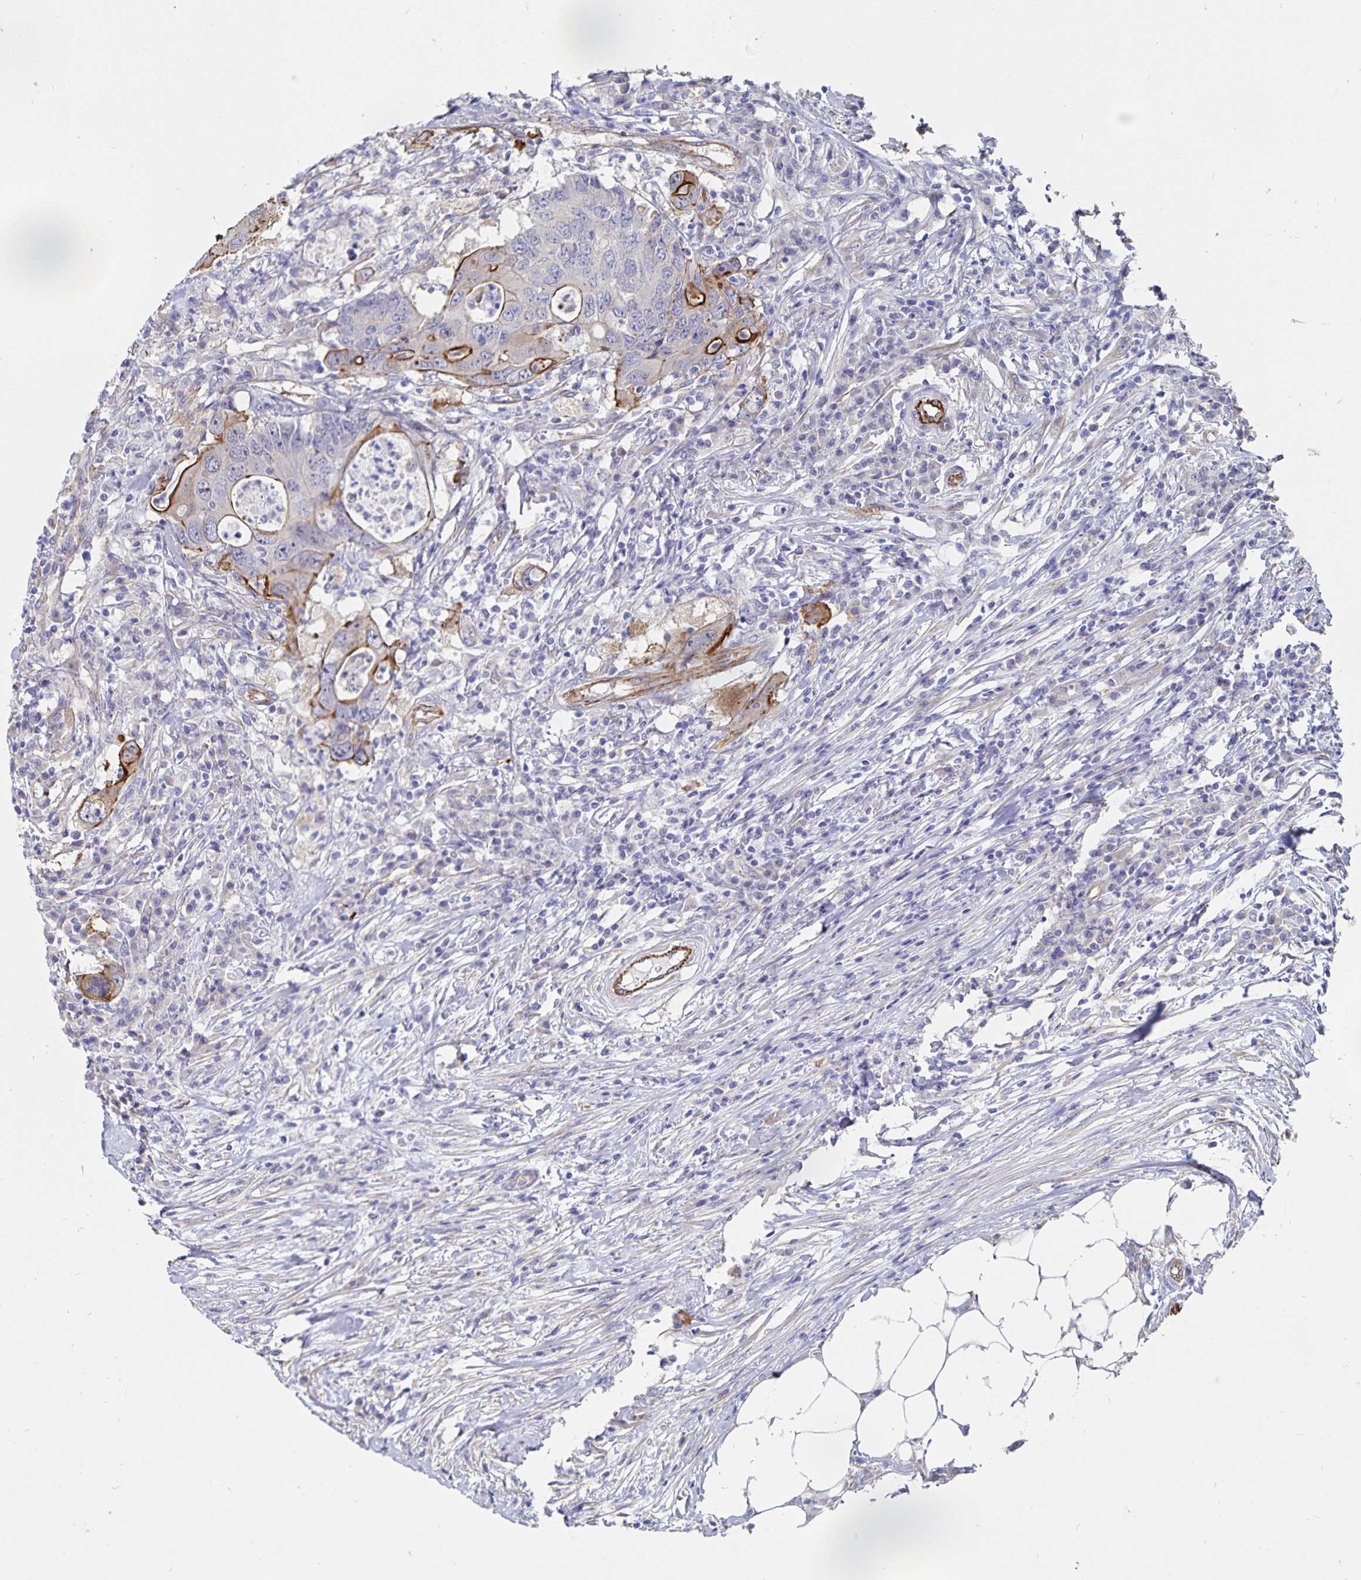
{"staining": {"intensity": "strong", "quantity": "<25%", "location": "cytoplasmic/membranous"}, "tissue": "colorectal cancer", "cell_type": "Tumor cells", "image_type": "cancer", "snomed": [{"axis": "morphology", "description": "Adenocarcinoma, NOS"}, {"axis": "topography", "description": "Colon"}], "caption": "Human colorectal adenocarcinoma stained with a brown dye demonstrates strong cytoplasmic/membranous positive staining in about <25% of tumor cells.", "gene": "SSTR1", "patient": {"sex": "male", "age": 71}}